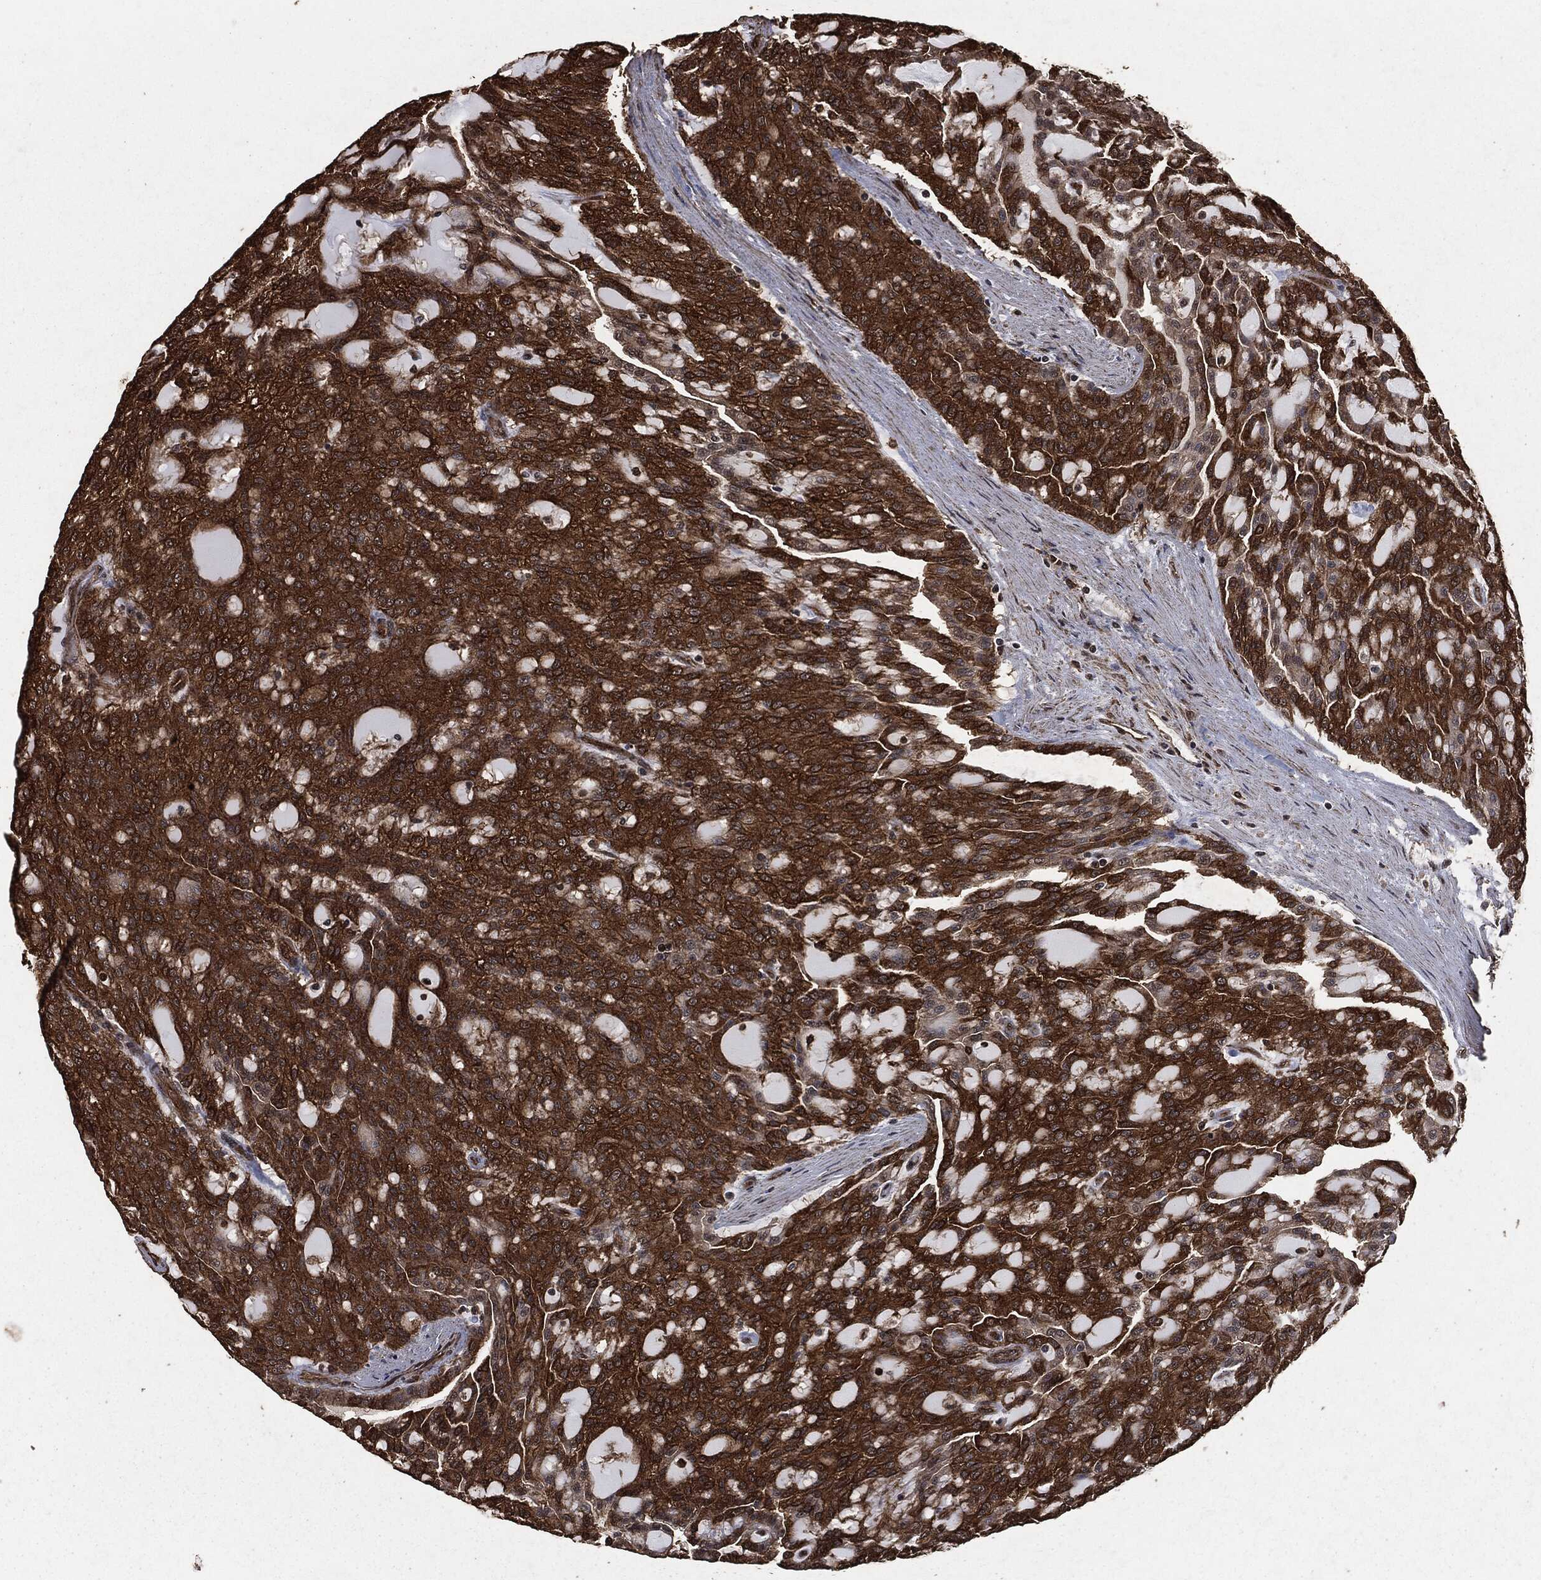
{"staining": {"intensity": "strong", "quantity": ">75%", "location": "cytoplasmic/membranous"}, "tissue": "renal cancer", "cell_type": "Tumor cells", "image_type": "cancer", "snomed": [{"axis": "morphology", "description": "Adenocarcinoma, NOS"}, {"axis": "topography", "description": "Kidney"}], "caption": "Tumor cells show high levels of strong cytoplasmic/membranous positivity in approximately >75% of cells in renal adenocarcinoma. The staining is performed using DAB brown chromogen to label protein expression. The nuclei are counter-stained blue using hematoxylin.", "gene": "HRAS", "patient": {"sex": "male", "age": 63}}